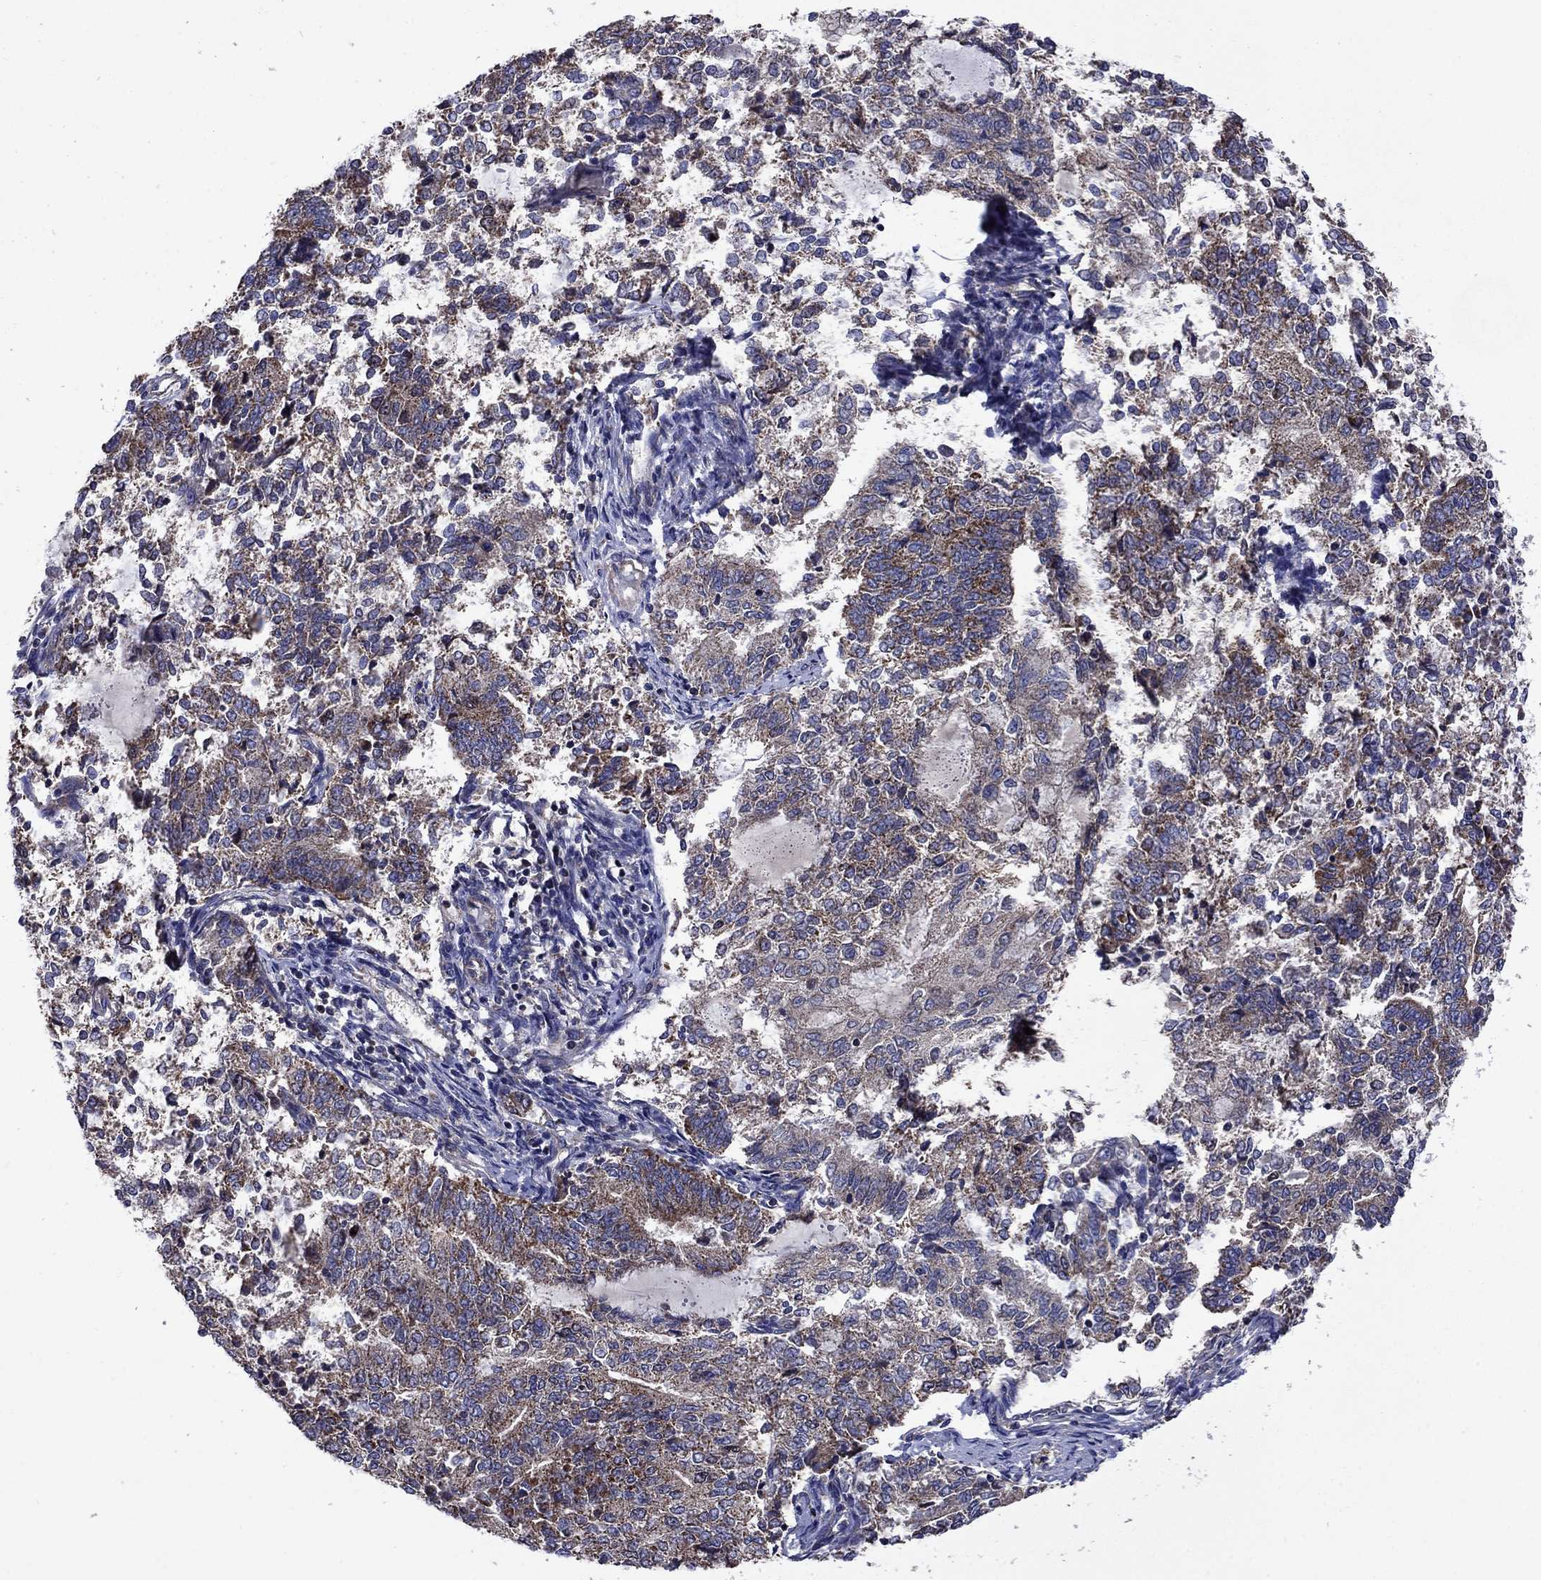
{"staining": {"intensity": "moderate", "quantity": "25%-75%", "location": "cytoplasmic/membranous"}, "tissue": "endometrial cancer", "cell_type": "Tumor cells", "image_type": "cancer", "snomed": [{"axis": "morphology", "description": "Adenocarcinoma, NOS"}, {"axis": "topography", "description": "Endometrium"}], "caption": "Endometrial cancer was stained to show a protein in brown. There is medium levels of moderate cytoplasmic/membranous expression in about 25%-75% of tumor cells.", "gene": "KIF22", "patient": {"sex": "female", "age": 65}}